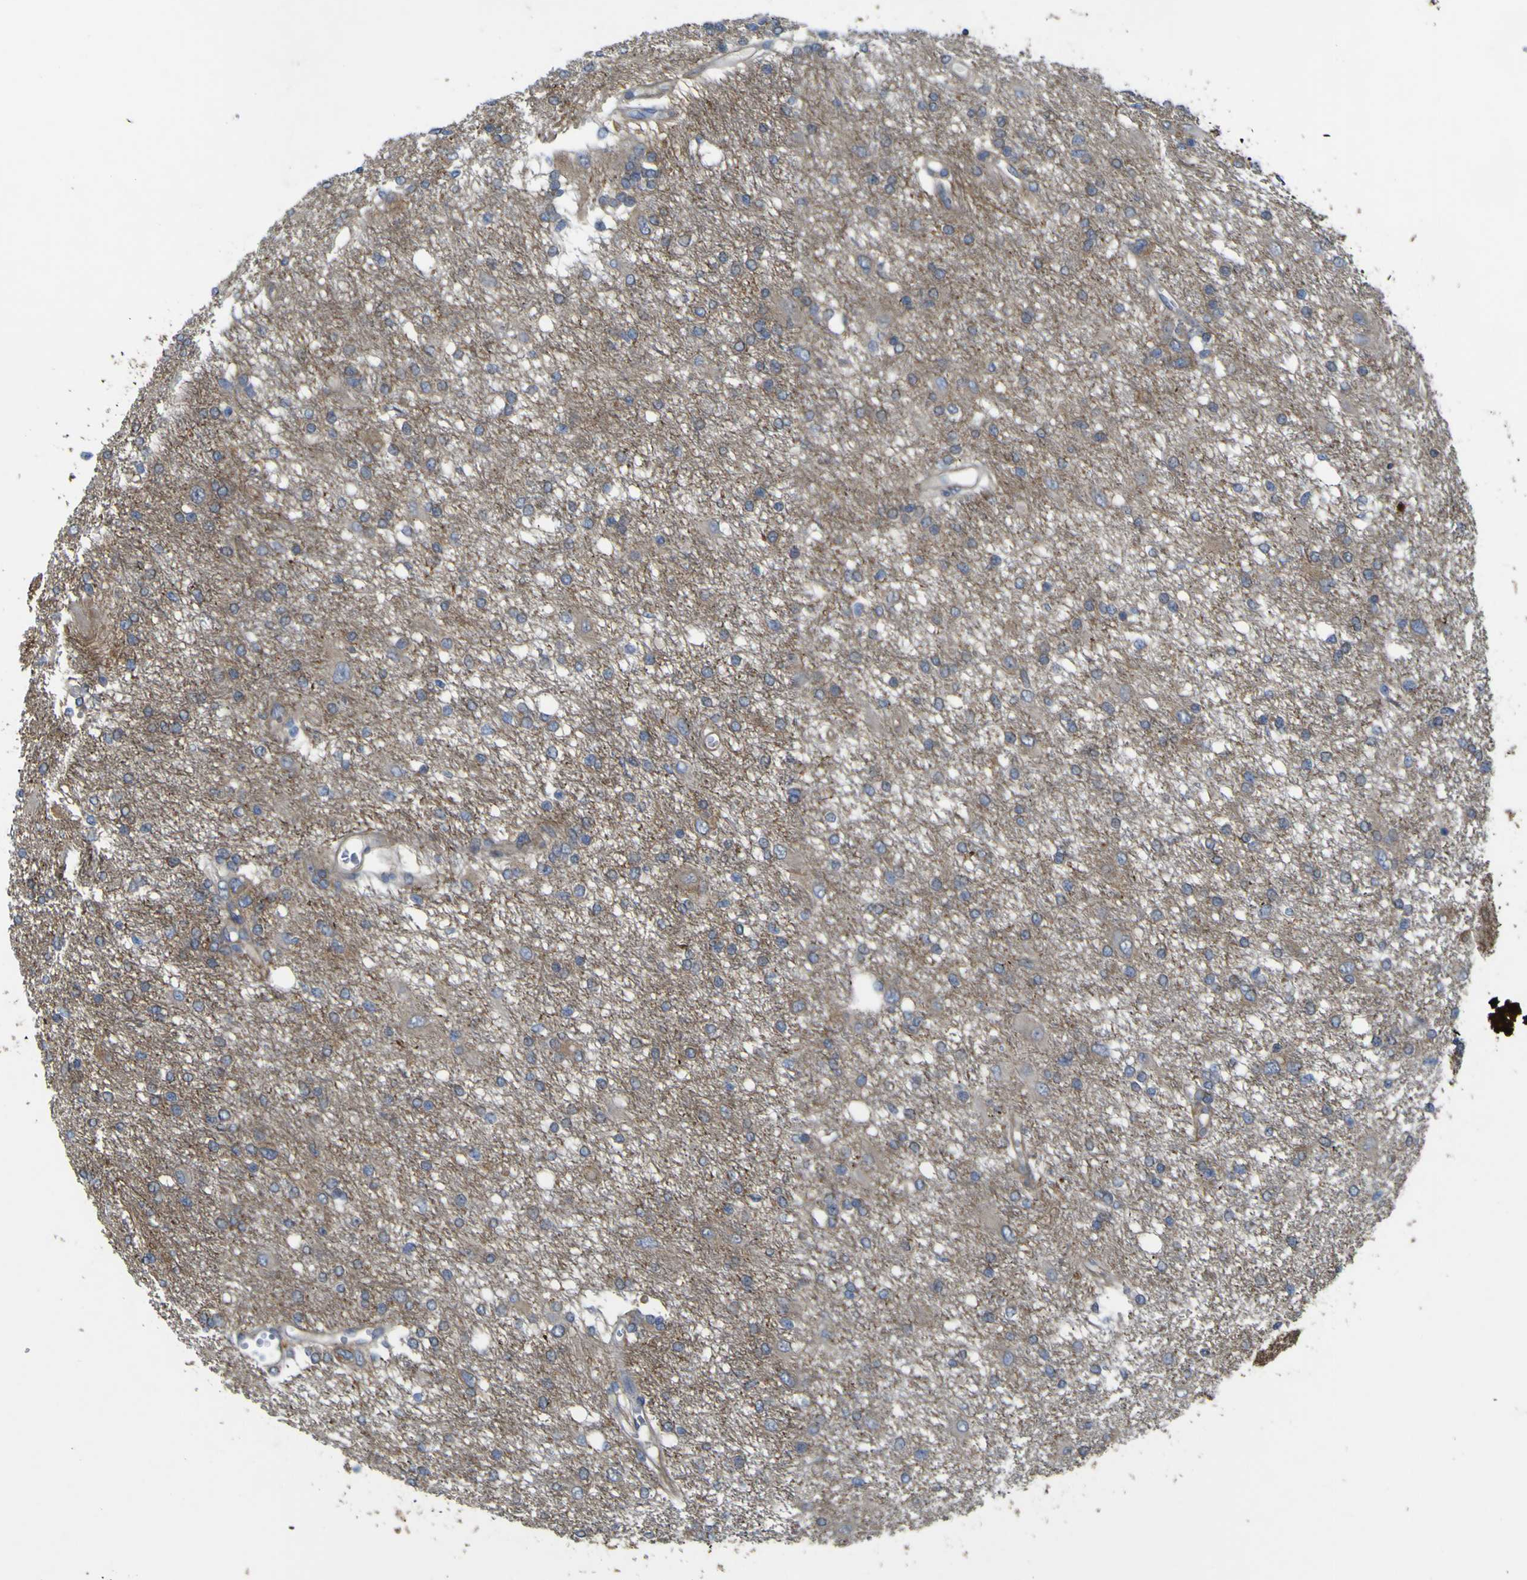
{"staining": {"intensity": "moderate", "quantity": "<25%", "location": "cytoplasmic/membranous"}, "tissue": "glioma", "cell_type": "Tumor cells", "image_type": "cancer", "snomed": [{"axis": "morphology", "description": "Glioma, malignant, Low grade"}, {"axis": "topography", "description": "Brain"}], "caption": "Immunohistochemical staining of malignant low-grade glioma shows low levels of moderate cytoplasmic/membranous protein positivity in about <25% of tumor cells.", "gene": "TNFSF15", "patient": {"sex": "female", "age": 46}}